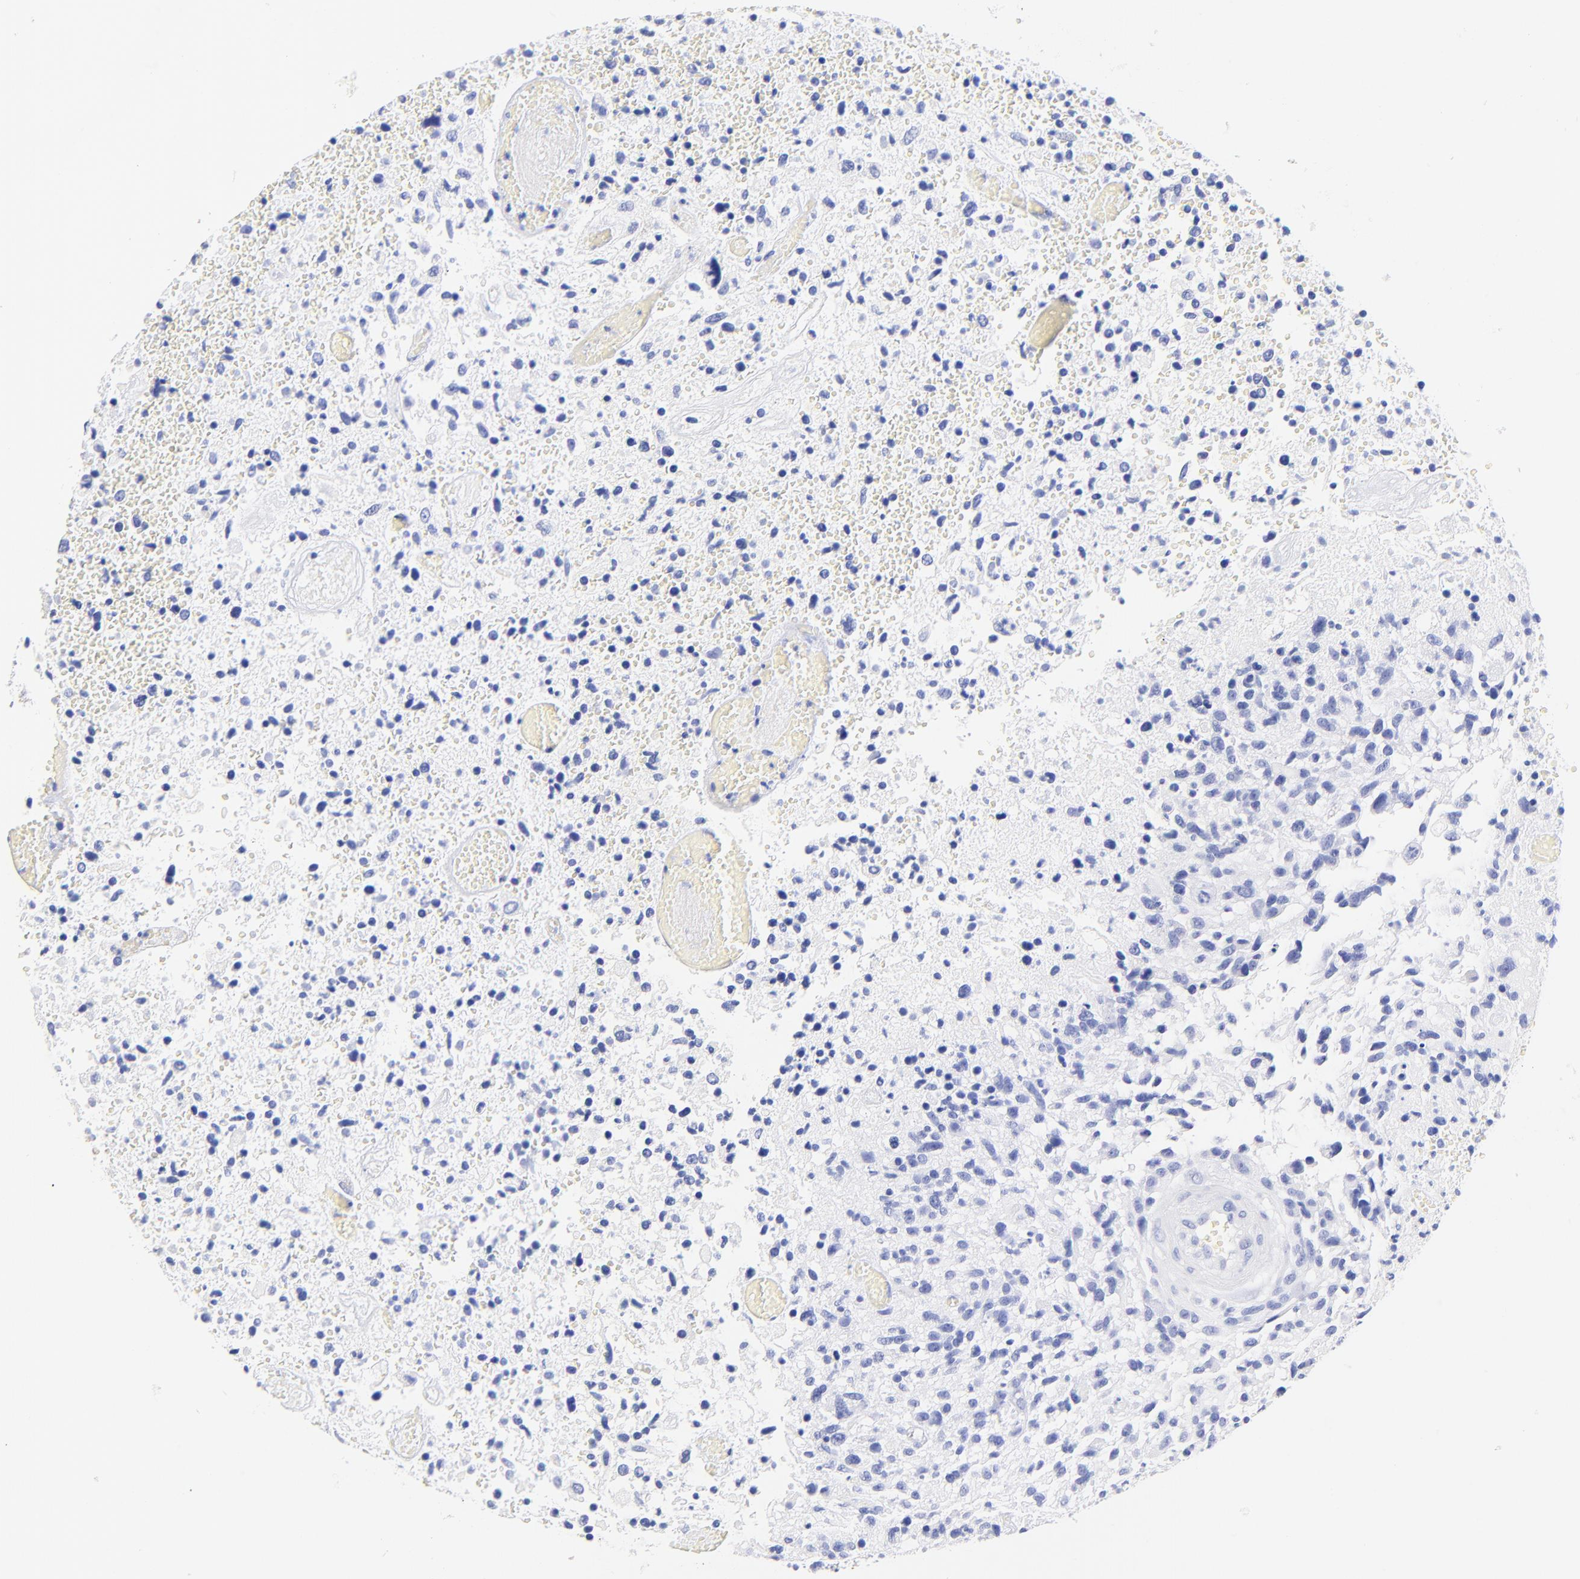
{"staining": {"intensity": "negative", "quantity": "none", "location": "none"}, "tissue": "glioma", "cell_type": "Tumor cells", "image_type": "cancer", "snomed": [{"axis": "morphology", "description": "Glioma, malignant, High grade"}, {"axis": "topography", "description": "Brain"}], "caption": "Tumor cells show no significant positivity in high-grade glioma (malignant).", "gene": "KRT19", "patient": {"sex": "male", "age": 72}}